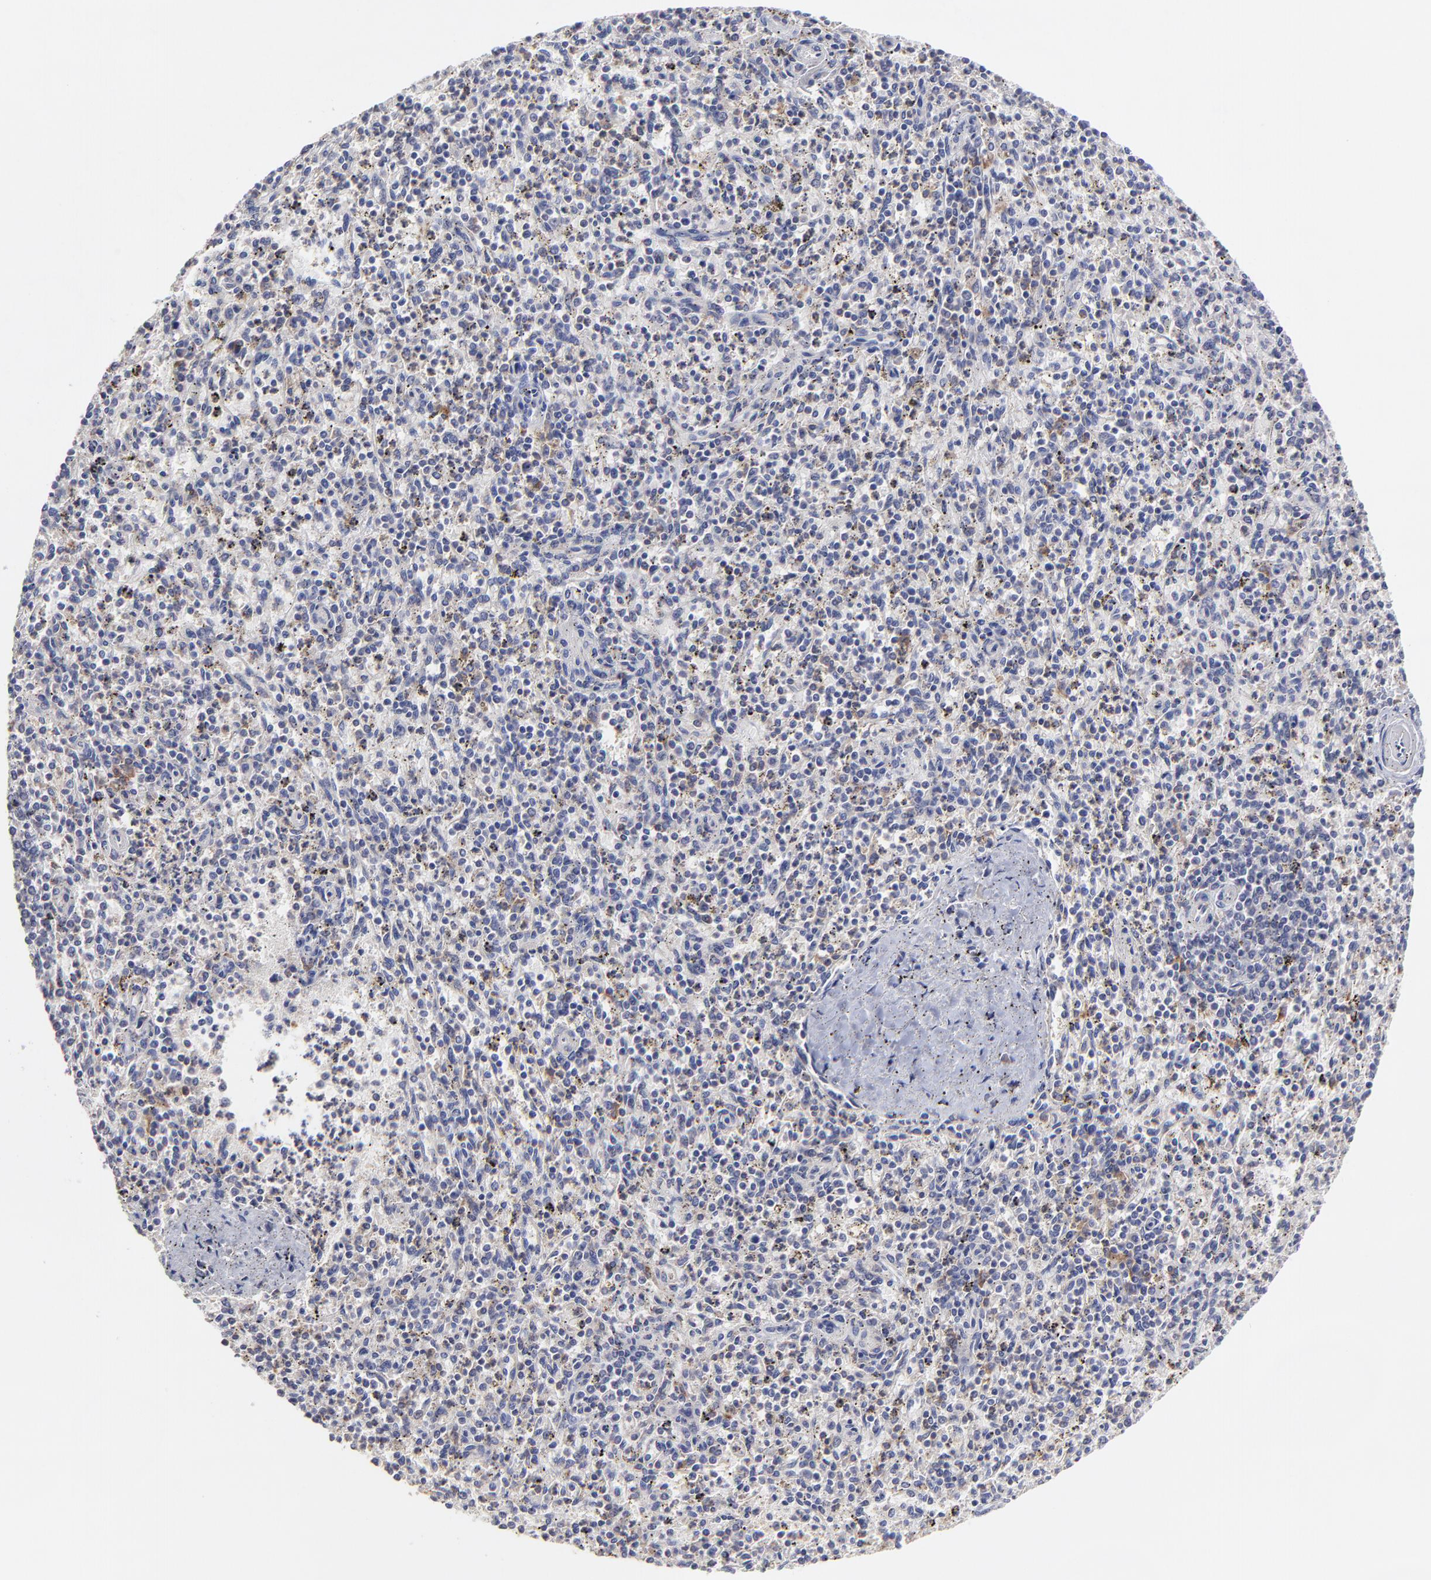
{"staining": {"intensity": "moderate", "quantity": "<25%", "location": "cytoplasmic/membranous"}, "tissue": "spleen", "cell_type": "Cells in red pulp", "image_type": "normal", "snomed": [{"axis": "morphology", "description": "Normal tissue, NOS"}, {"axis": "topography", "description": "Spleen"}], "caption": "This is an image of immunohistochemistry staining of benign spleen, which shows moderate expression in the cytoplasmic/membranous of cells in red pulp.", "gene": "GCSAM", "patient": {"sex": "male", "age": 72}}